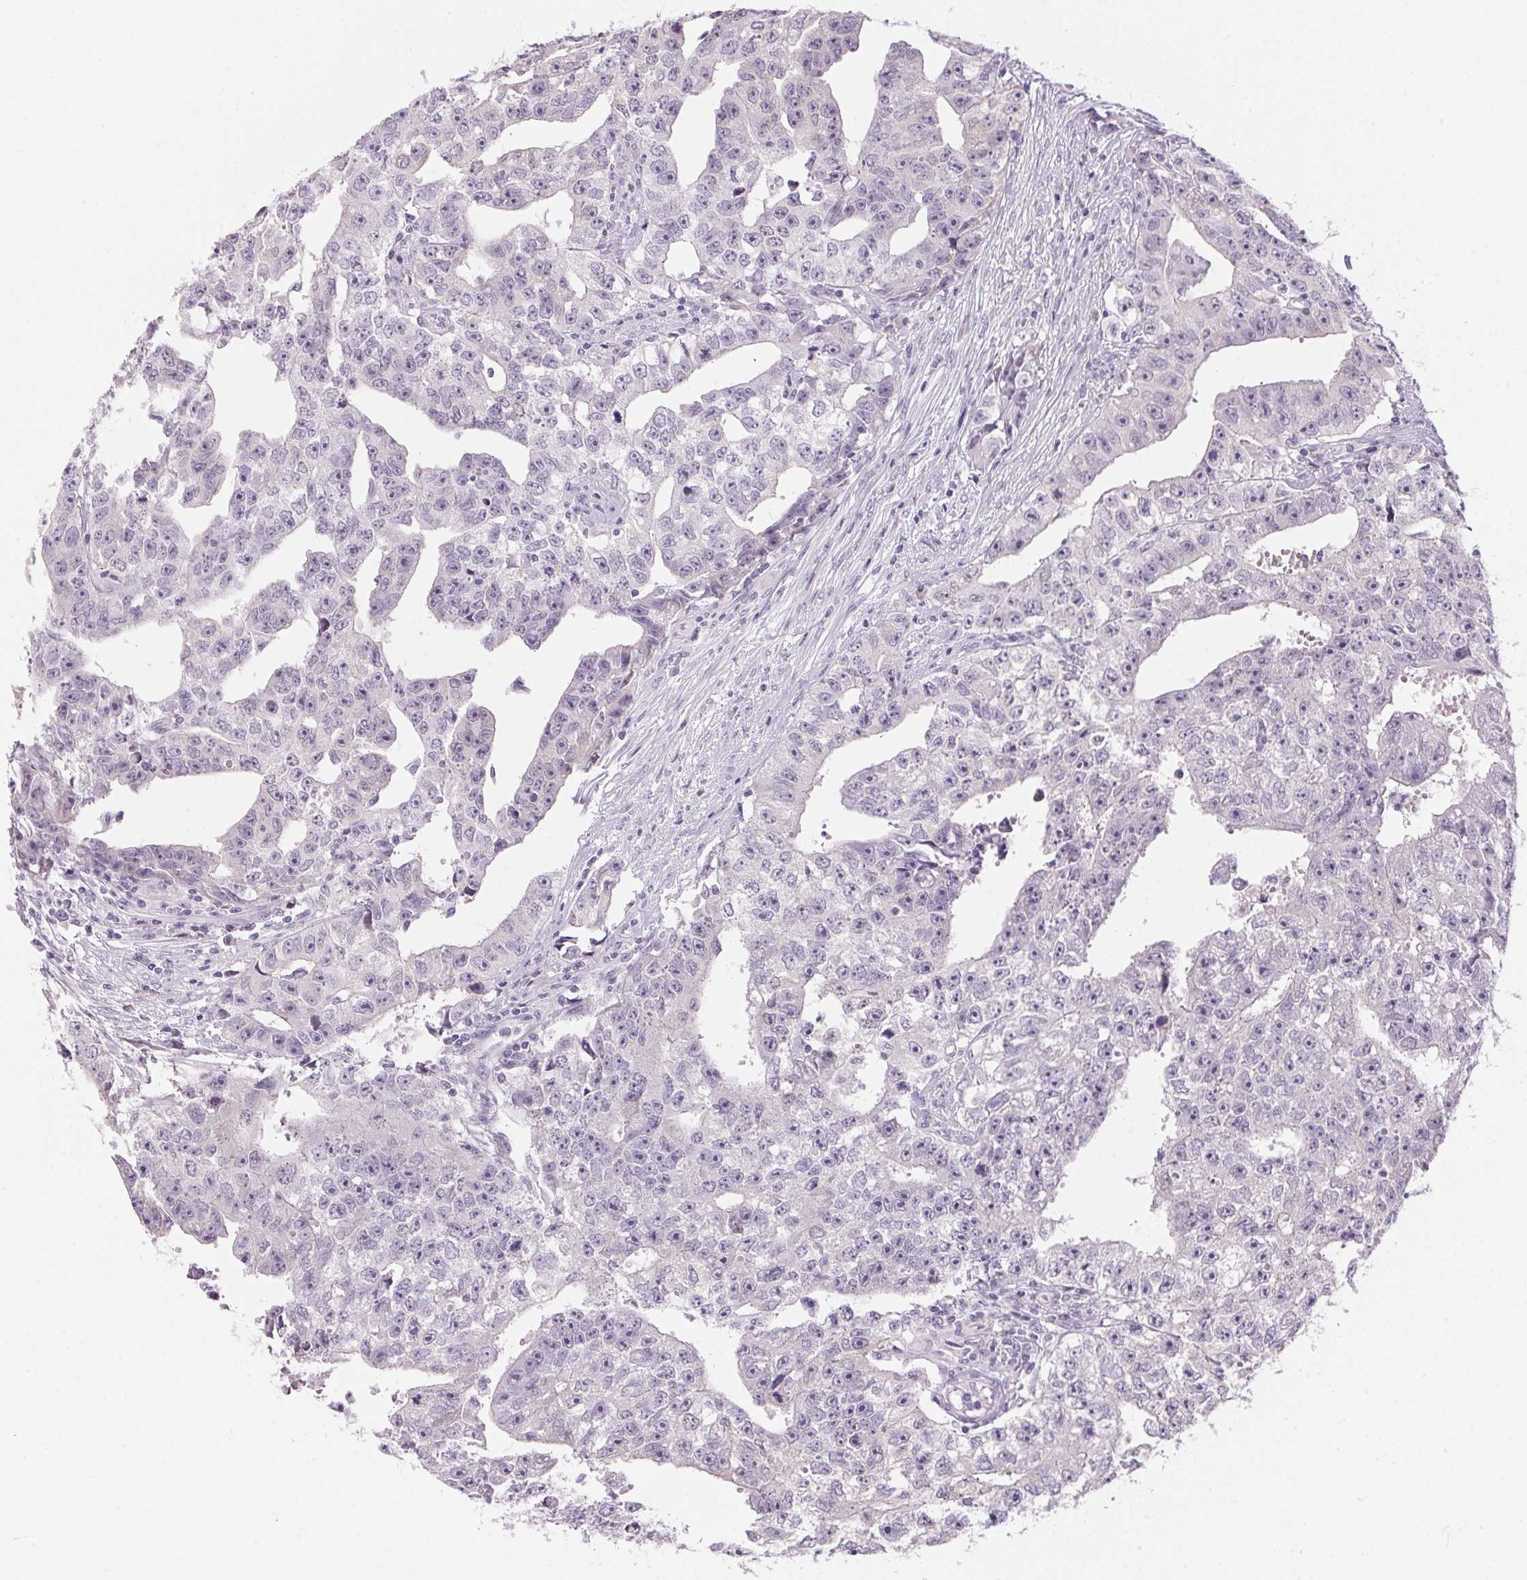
{"staining": {"intensity": "negative", "quantity": "none", "location": "none"}, "tissue": "testis cancer", "cell_type": "Tumor cells", "image_type": "cancer", "snomed": [{"axis": "morphology", "description": "Carcinoma, Embryonal, NOS"}, {"axis": "morphology", "description": "Teratoma, malignant, NOS"}, {"axis": "topography", "description": "Testis"}], "caption": "High magnification brightfield microscopy of testis malignant teratoma stained with DAB (brown) and counterstained with hematoxylin (blue): tumor cells show no significant expression. (DAB (3,3'-diaminobenzidine) immunohistochemistry, high magnification).", "gene": "CADPS", "patient": {"sex": "male", "age": 24}}